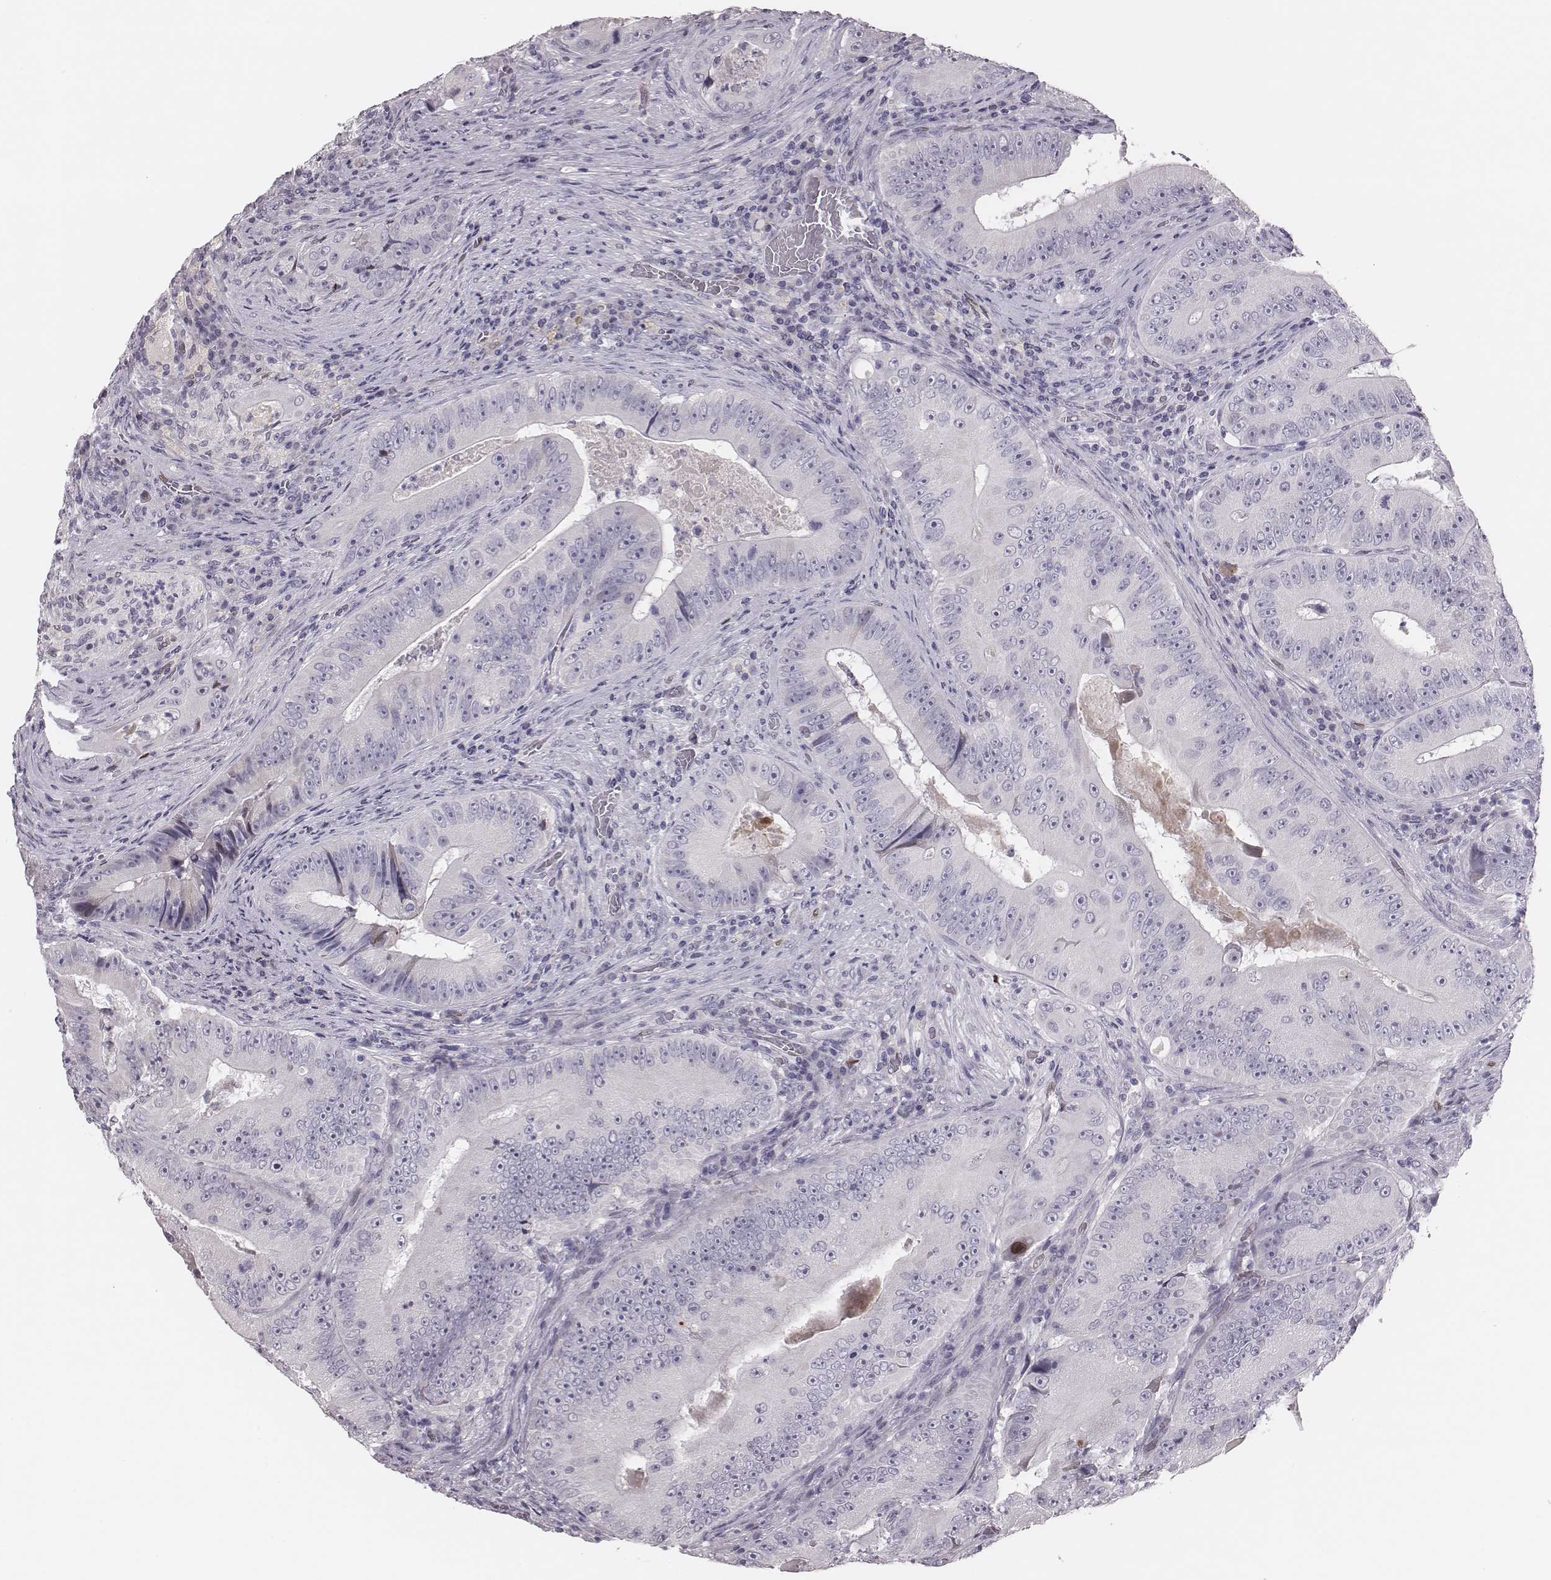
{"staining": {"intensity": "negative", "quantity": "none", "location": "none"}, "tissue": "colorectal cancer", "cell_type": "Tumor cells", "image_type": "cancer", "snomed": [{"axis": "morphology", "description": "Adenocarcinoma, NOS"}, {"axis": "topography", "description": "Colon"}], "caption": "The IHC image has no significant positivity in tumor cells of colorectal cancer tissue.", "gene": "ADGRF4", "patient": {"sex": "female", "age": 86}}